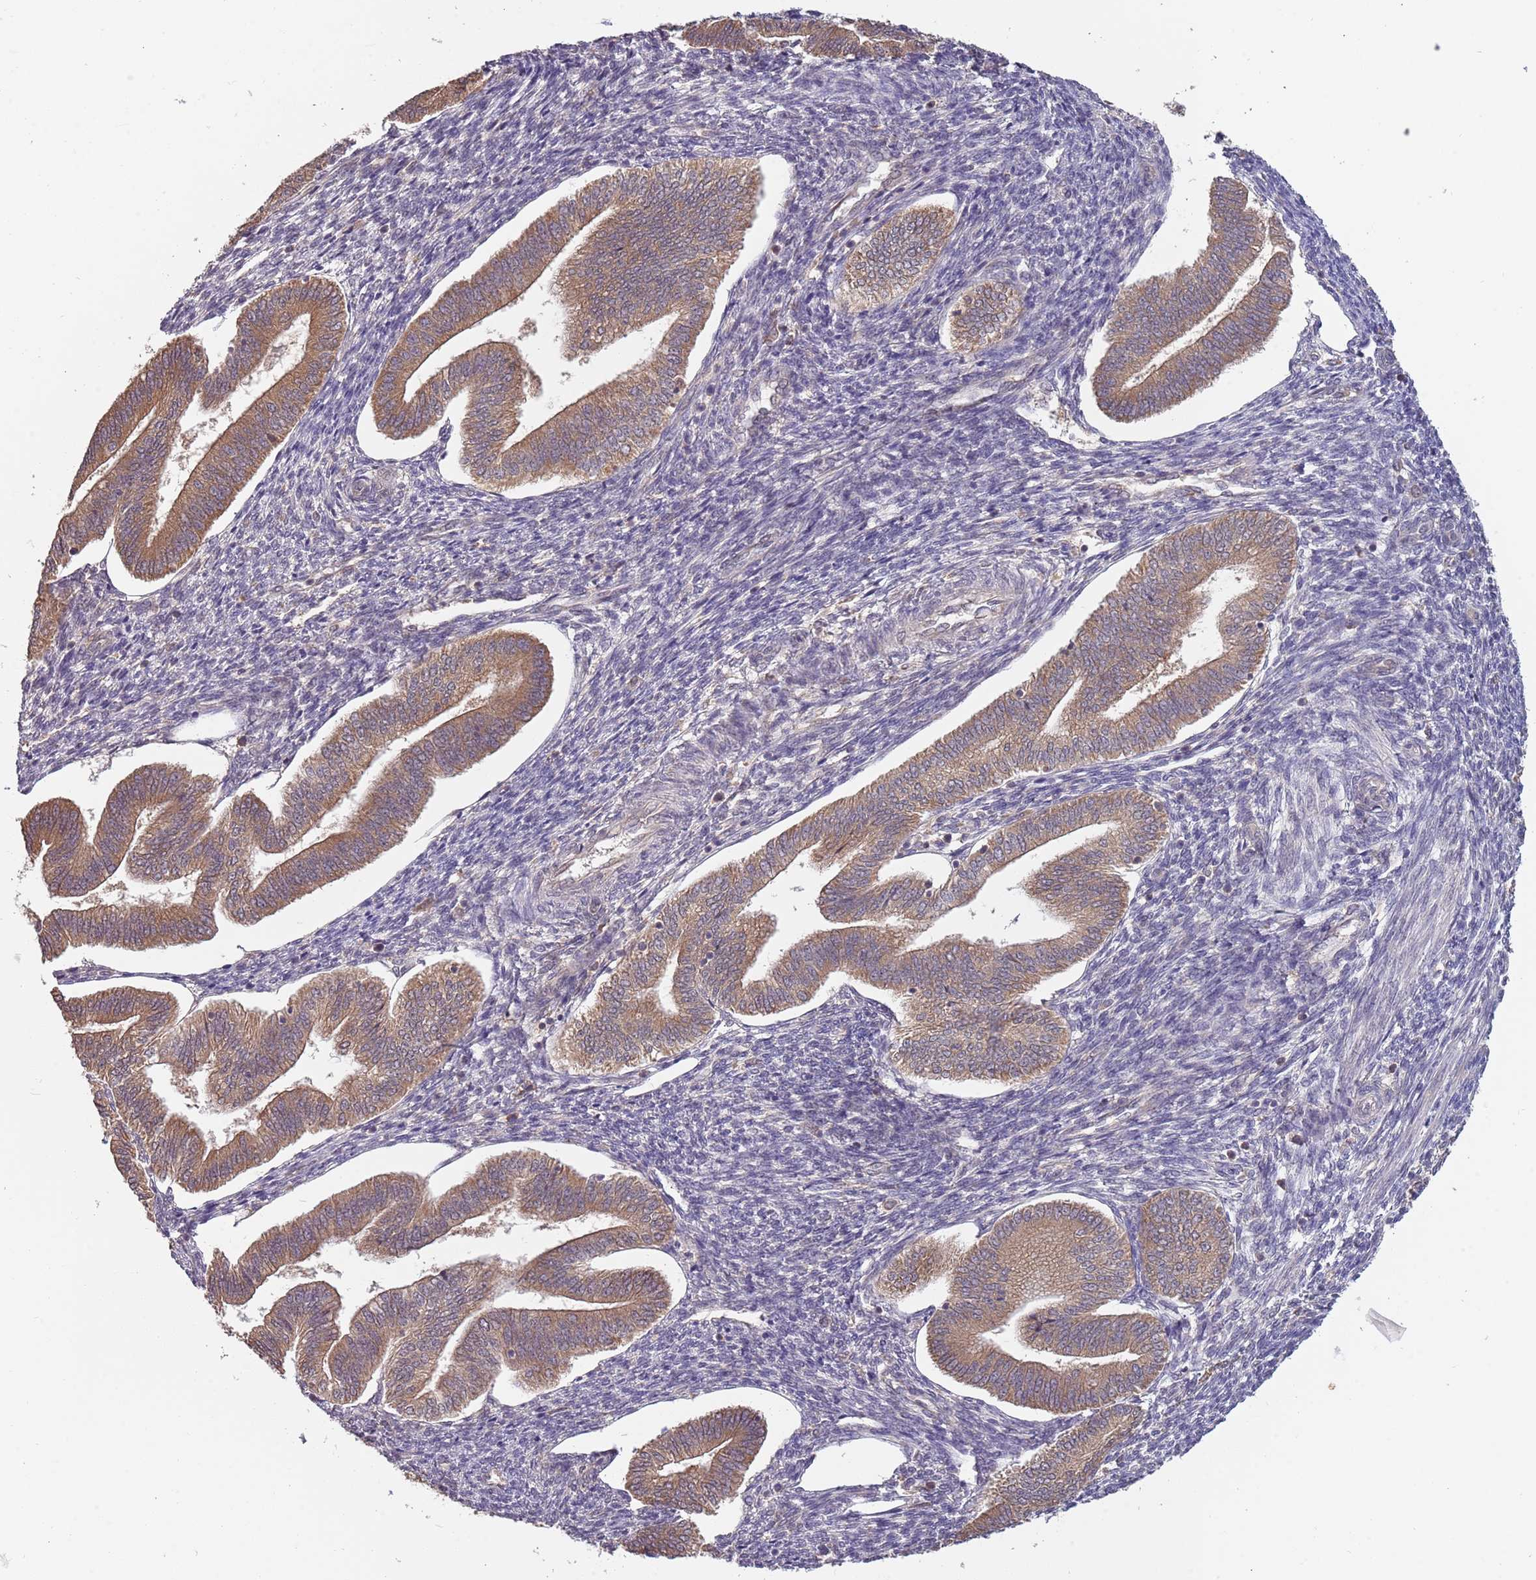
{"staining": {"intensity": "moderate", "quantity": "25%-75%", "location": "cytoplasmic/membranous"}, "tissue": "endometrium", "cell_type": "Cells in endometrial stroma", "image_type": "normal", "snomed": [{"axis": "morphology", "description": "Normal tissue, NOS"}, {"axis": "topography", "description": "Endometrium"}], "caption": "The immunohistochemical stain labels moderate cytoplasmic/membranous staining in cells in endometrial stroma of benign endometrium.", "gene": "USP32", "patient": {"sex": "female", "age": 34}}